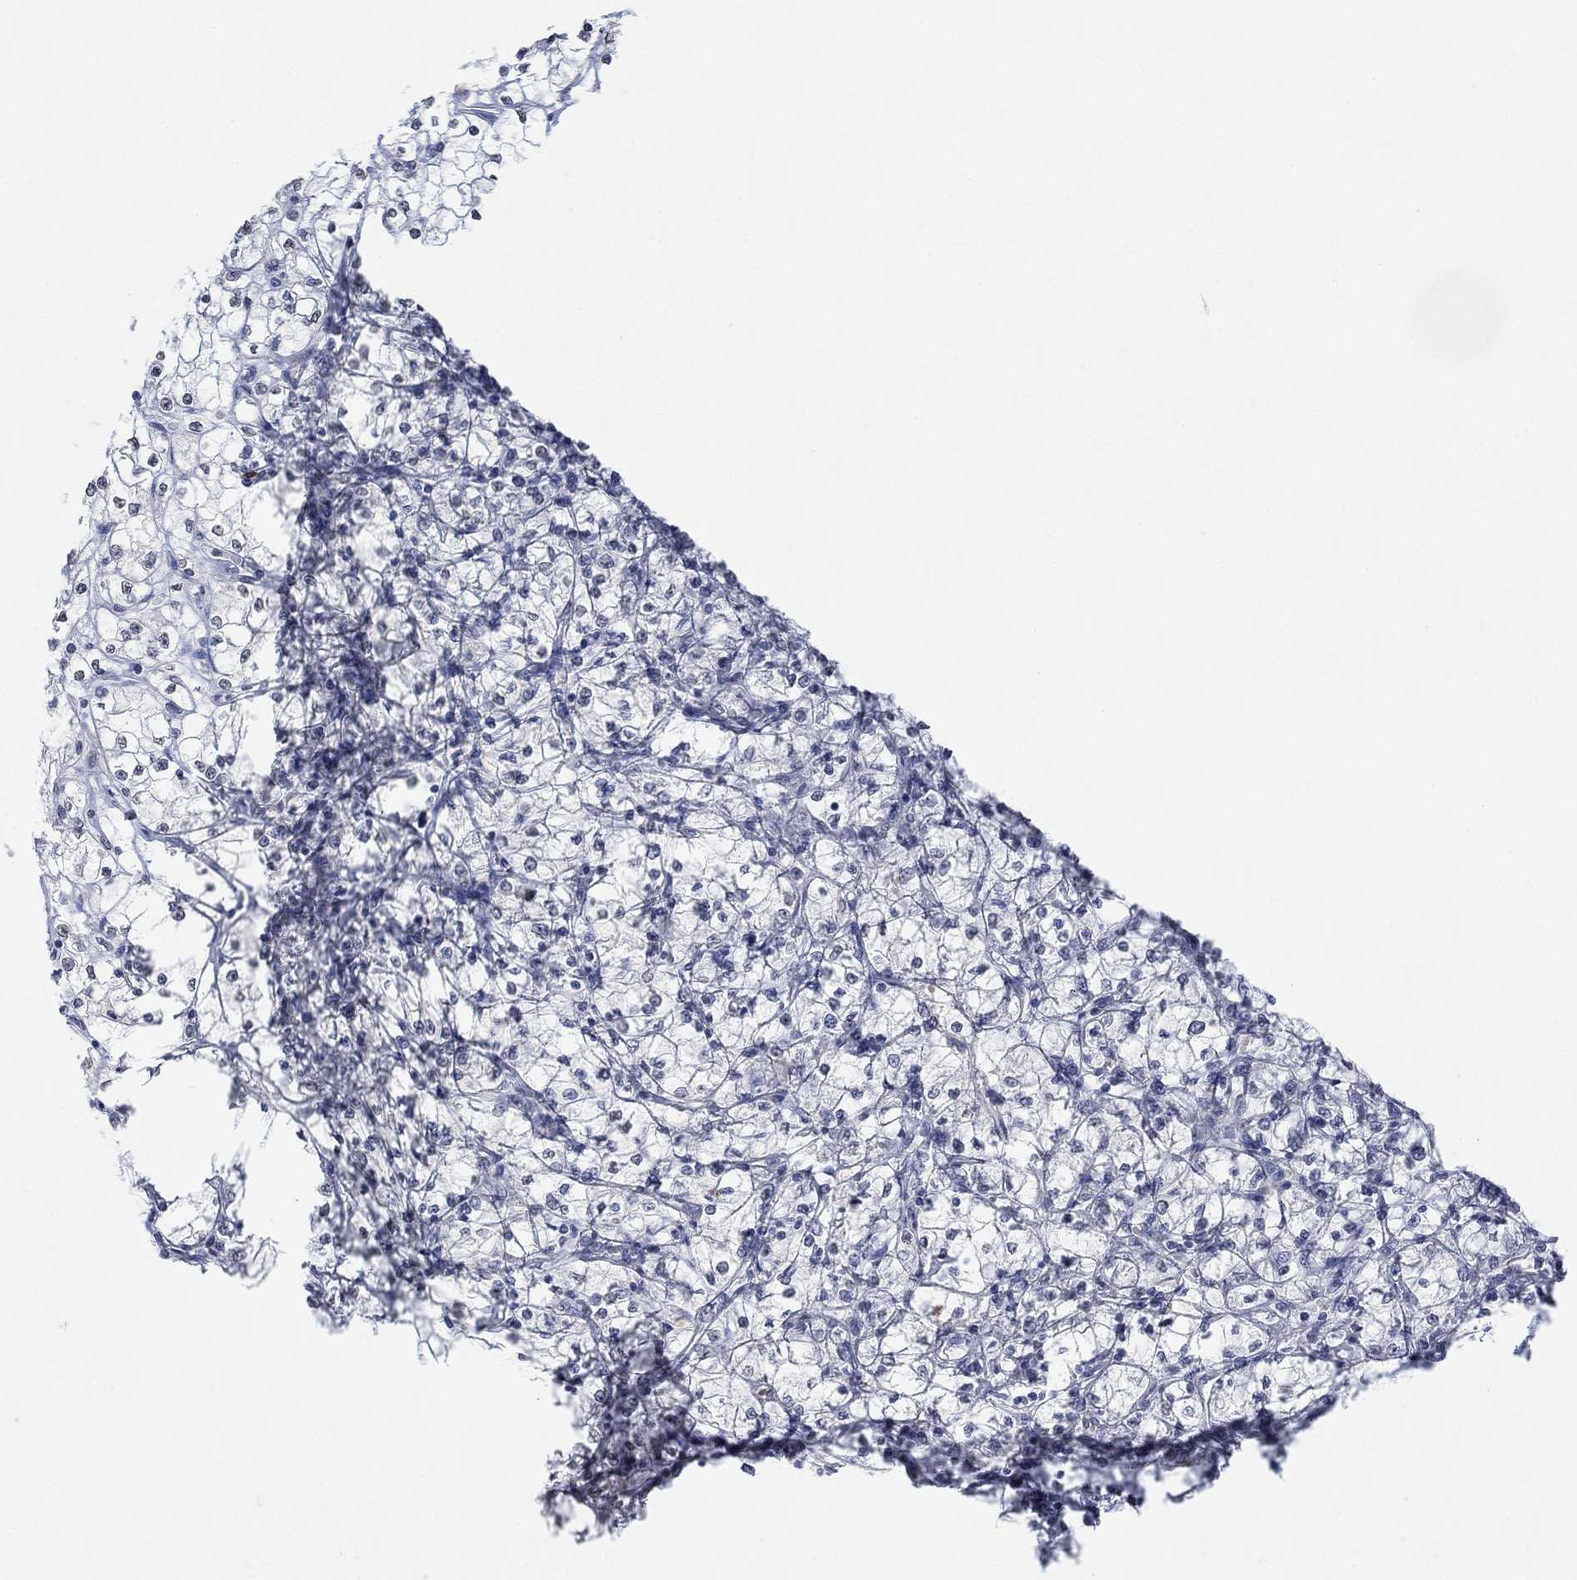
{"staining": {"intensity": "negative", "quantity": "none", "location": "none"}, "tissue": "renal cancer", "cell_type": "Tumor cells", "image_type": "cancer", "snomed": [{"axis": "morphology", "description": "Adenocarcinoma, NOS"}, {"axis": "topography", "description": "Kidney"}], "caption": "Immunohistochemistry (IHC) of human renal cancer shows no staining in tumor cells.", "gene": "TMEM255A", "patient": {"sex": "male", "age": 67}}